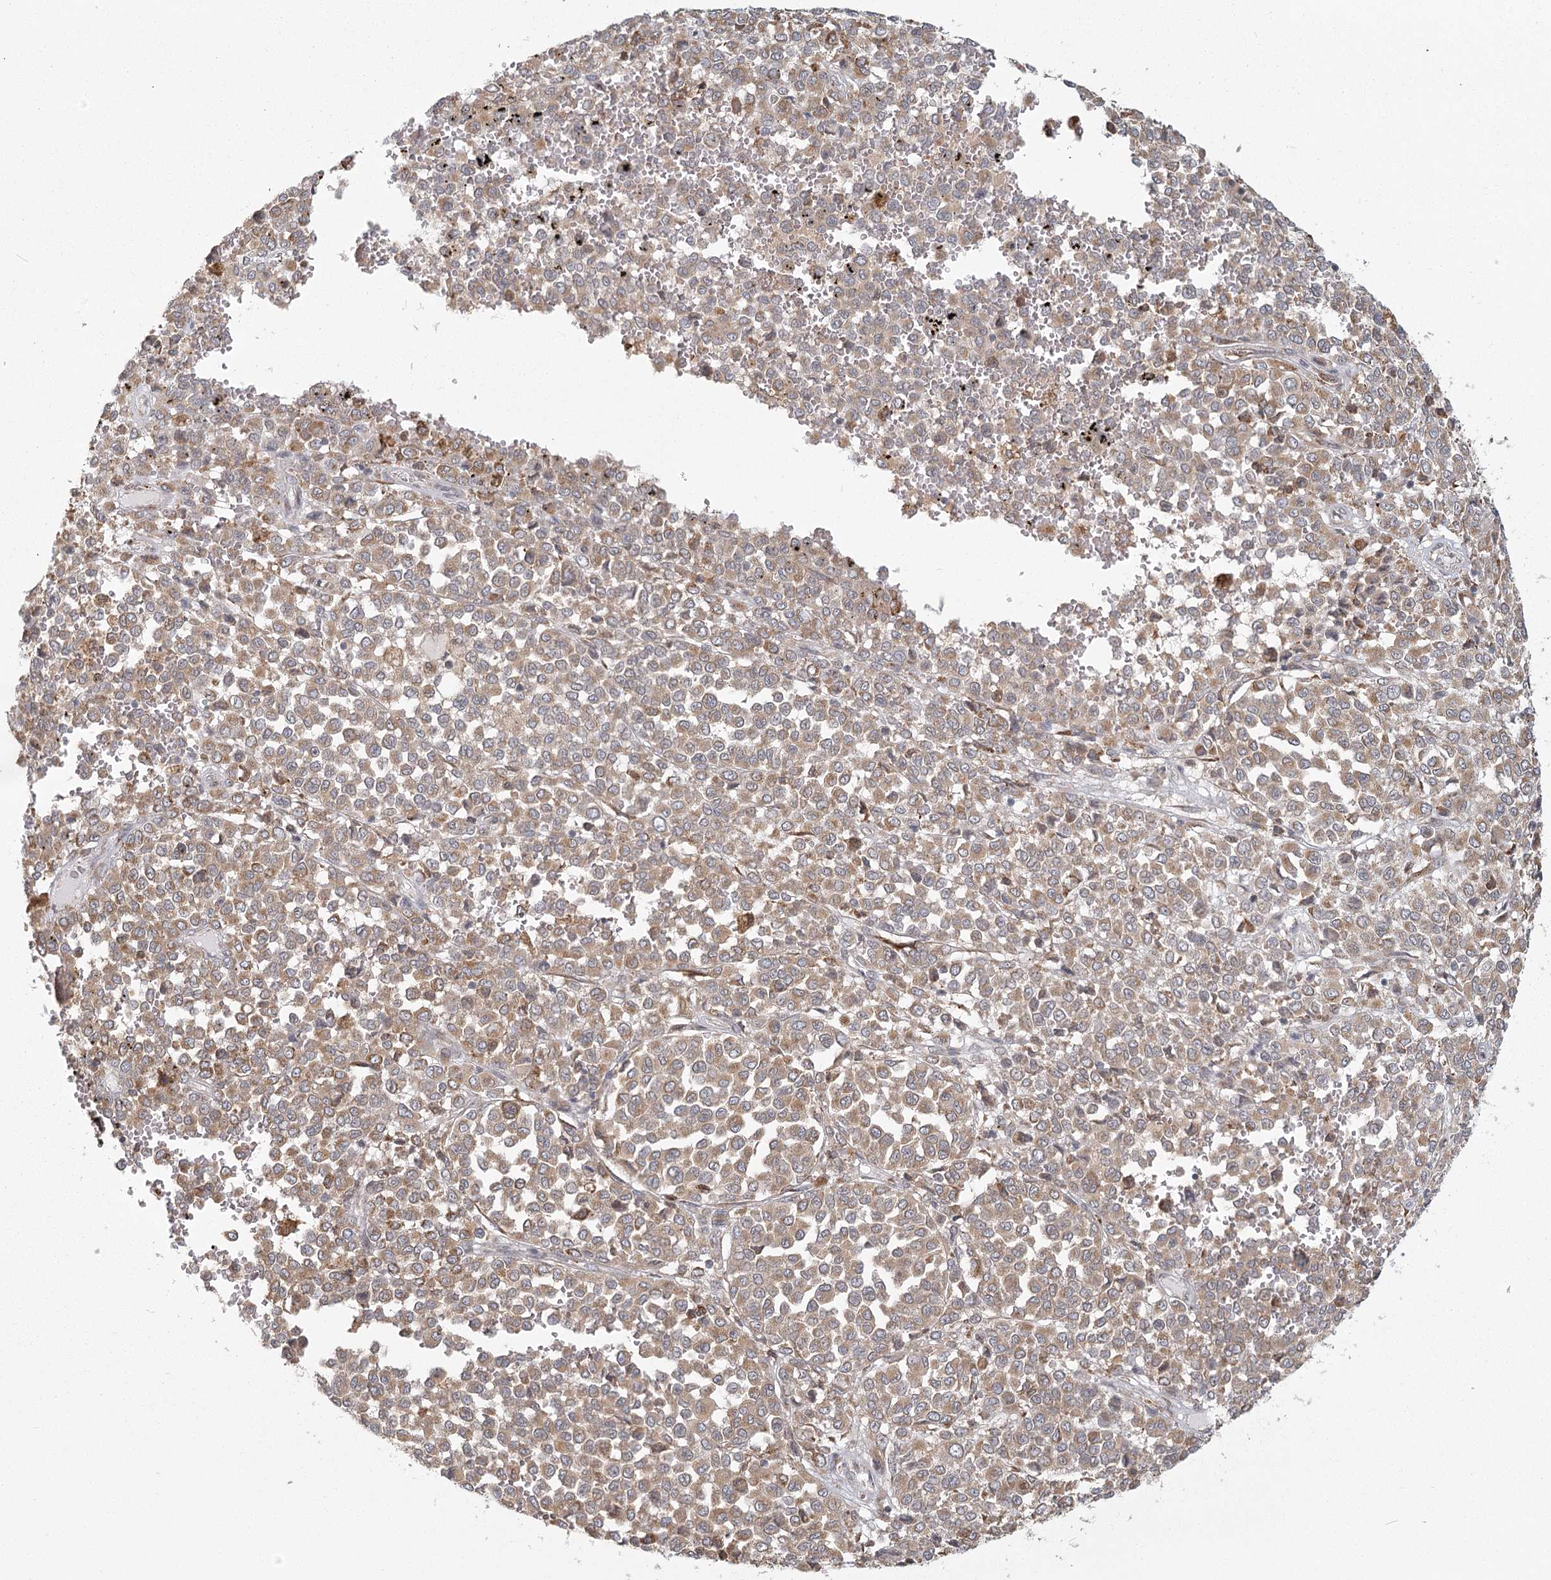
{"staining": {"intensity": "moderate", "quantity": ">75%", "location": "cytoplasmic/membranous"}, "tissue": "melanoma", "cell_type": "Tumor cells", "image_type": "cancer", "snomed": [{"axis": "morphology", "description": "Malignant melanoma, Metastatic site"}, {"axis": "topography", "description": "Pancreas"}], "caption": "There is medium levels of moderate cytoplasmic/membranous positivity in tumor cells of malignant melanoma (metastatic site), as demonstrated by immunohistochemical staining (brown color).", "gene": "LACTB", "patient": {"sex": "female", "age": 30}}